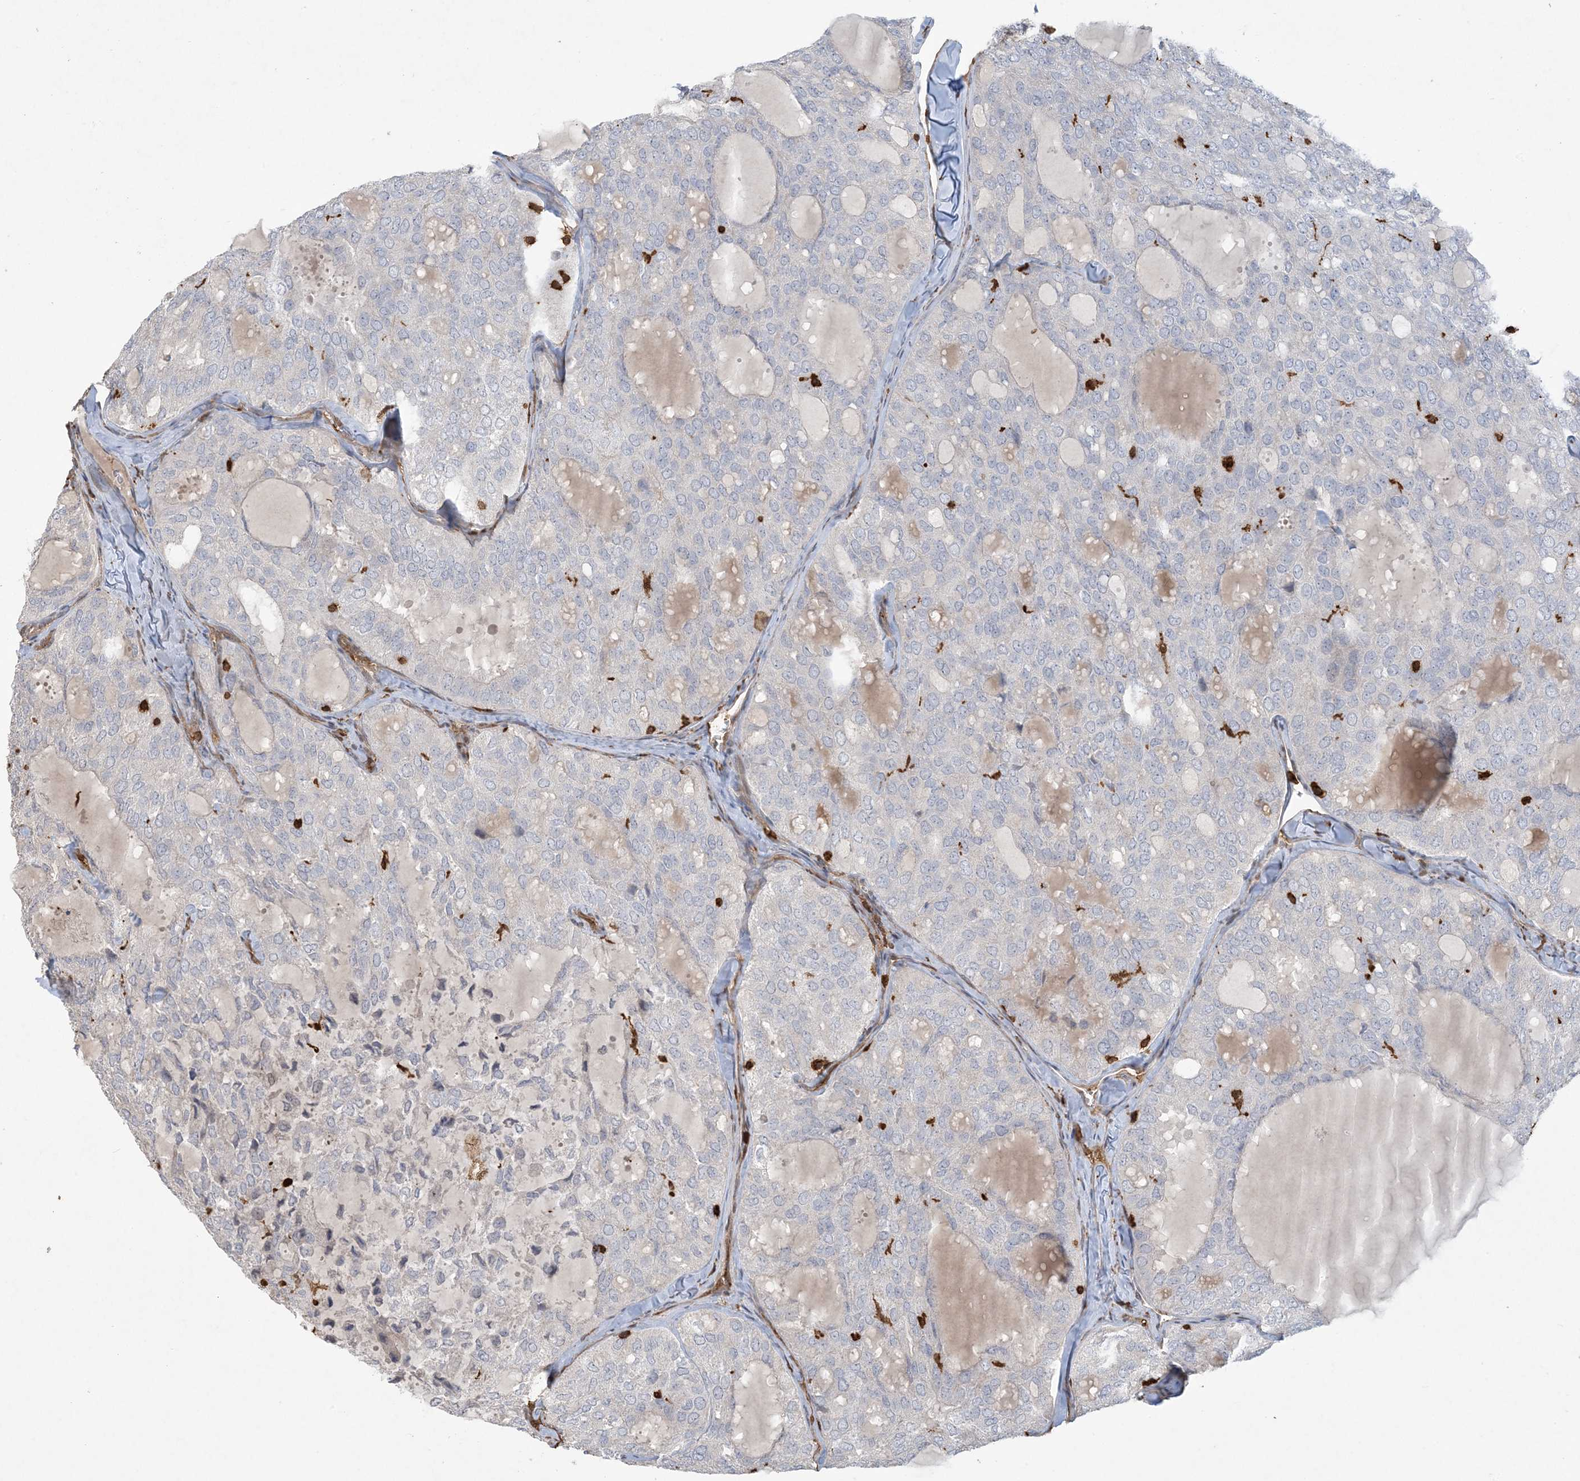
{"staining": {"intensity": "negative", "quantity": "none", "location": "none"}, "tissue": "thyroid cancer", "cell_type": "Tumor cells", "image_type": "cancer", "snomed": [{"axis": "morphology", "description": "Follicular adenoma carcinoma, NOS"}, {"axis": "topography", "description": "Thyroid gland"}], "caption": "Immunohistochemistry (IHC) image of thyroid cancer stained for a protein (brown), which exhibits no positivity in tumor cells.", "gene": "TMSB4X", "patient": {"sex": "male", "age": 75}}